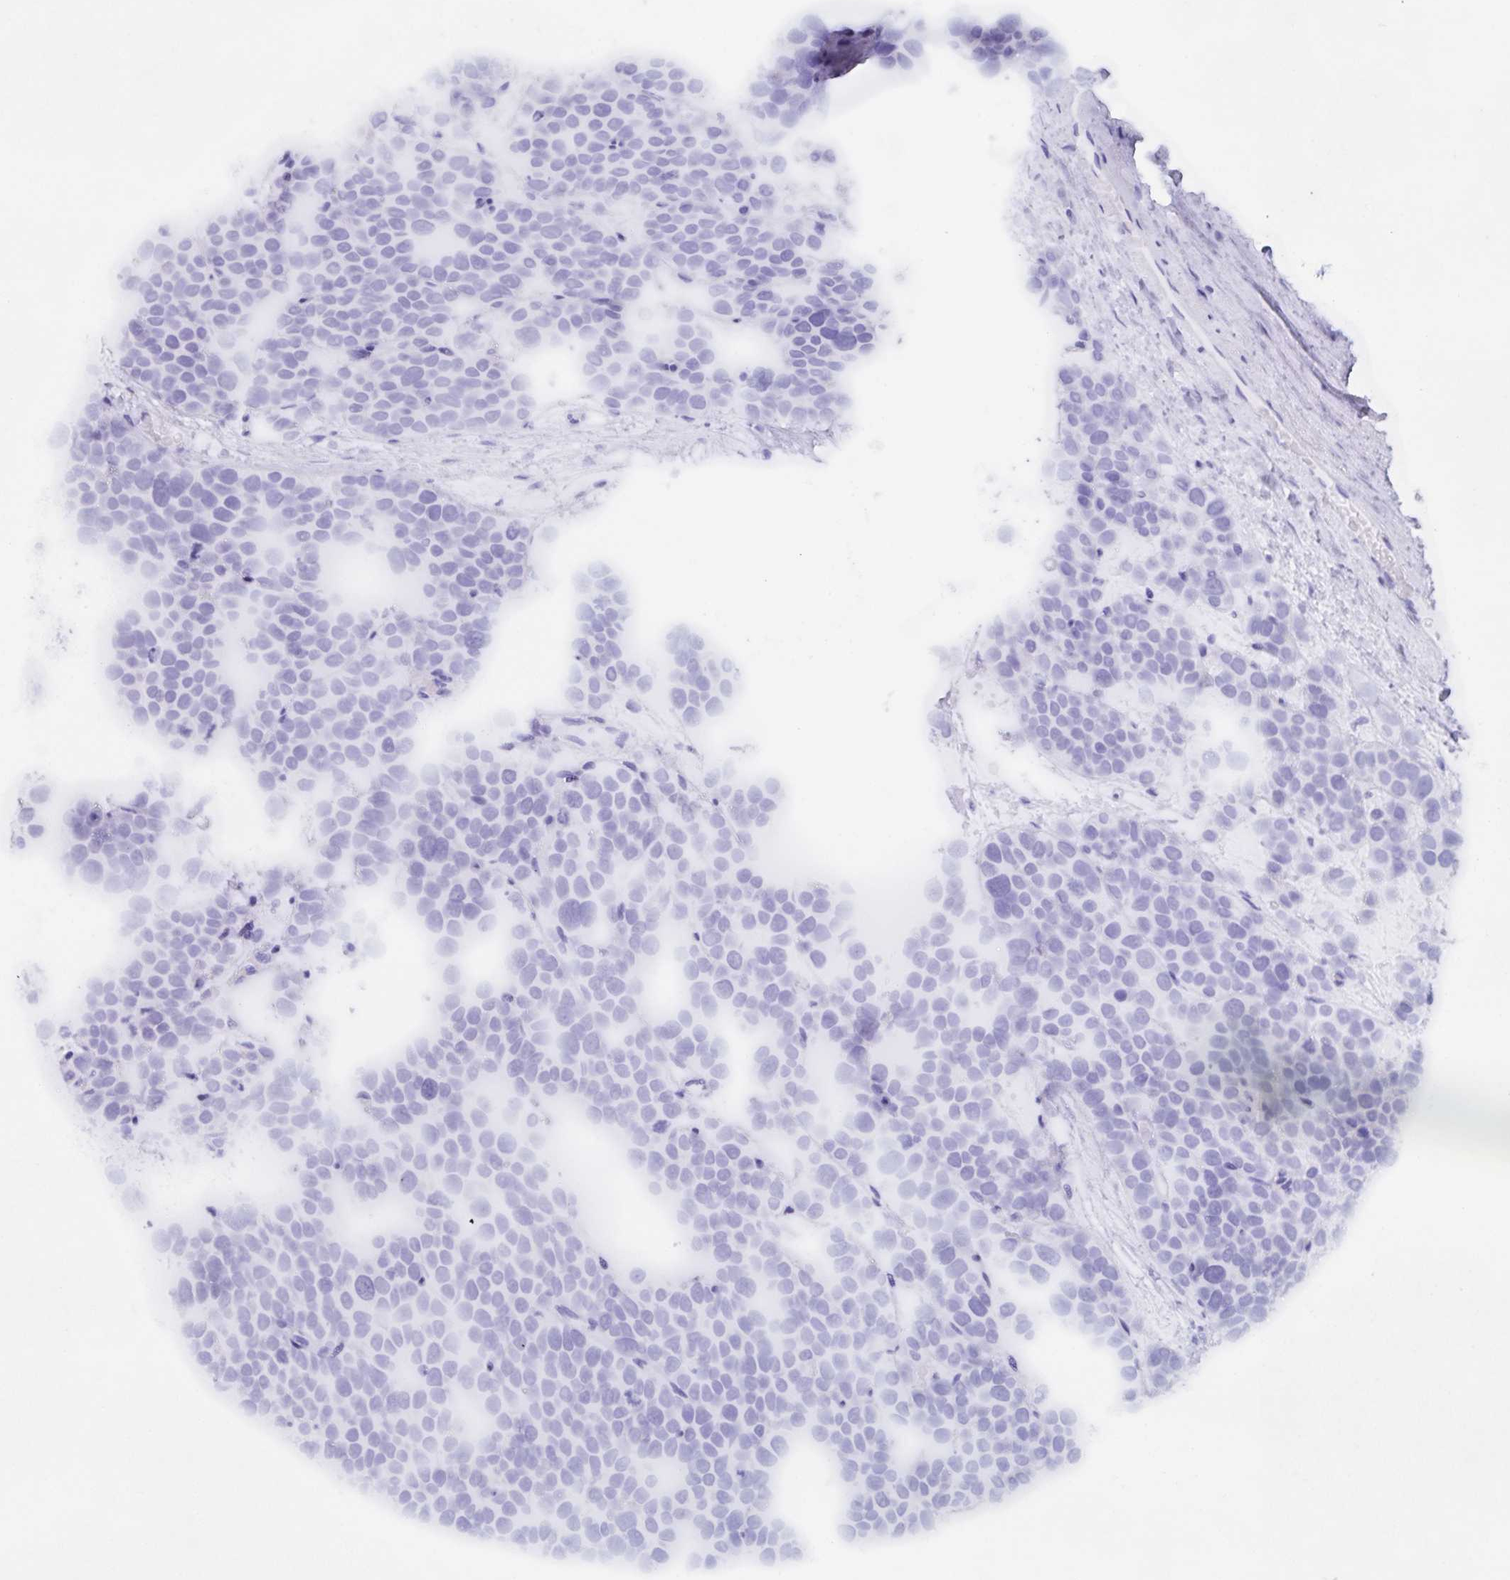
{"staining": {"intensity": "negative", "quantity": "none", "location": "none"}, "tissue": "testis cancer", "cell_type": "Tumor cells", "image_type": "cancer", "snomed": [{"axis": "morphology", "description": "Seminoma, NOS"}, {"axis": "topography", "description": "Testis"}], "caption": "Immunohistochemical staining of human testis cancer (seminoma) displays no significant staining in tumor cells. (DAB immunohistochemistry with hematoxylin counter stain).", "gene": "POU2F3", "patient": {"sex": "male", "age": 71}}